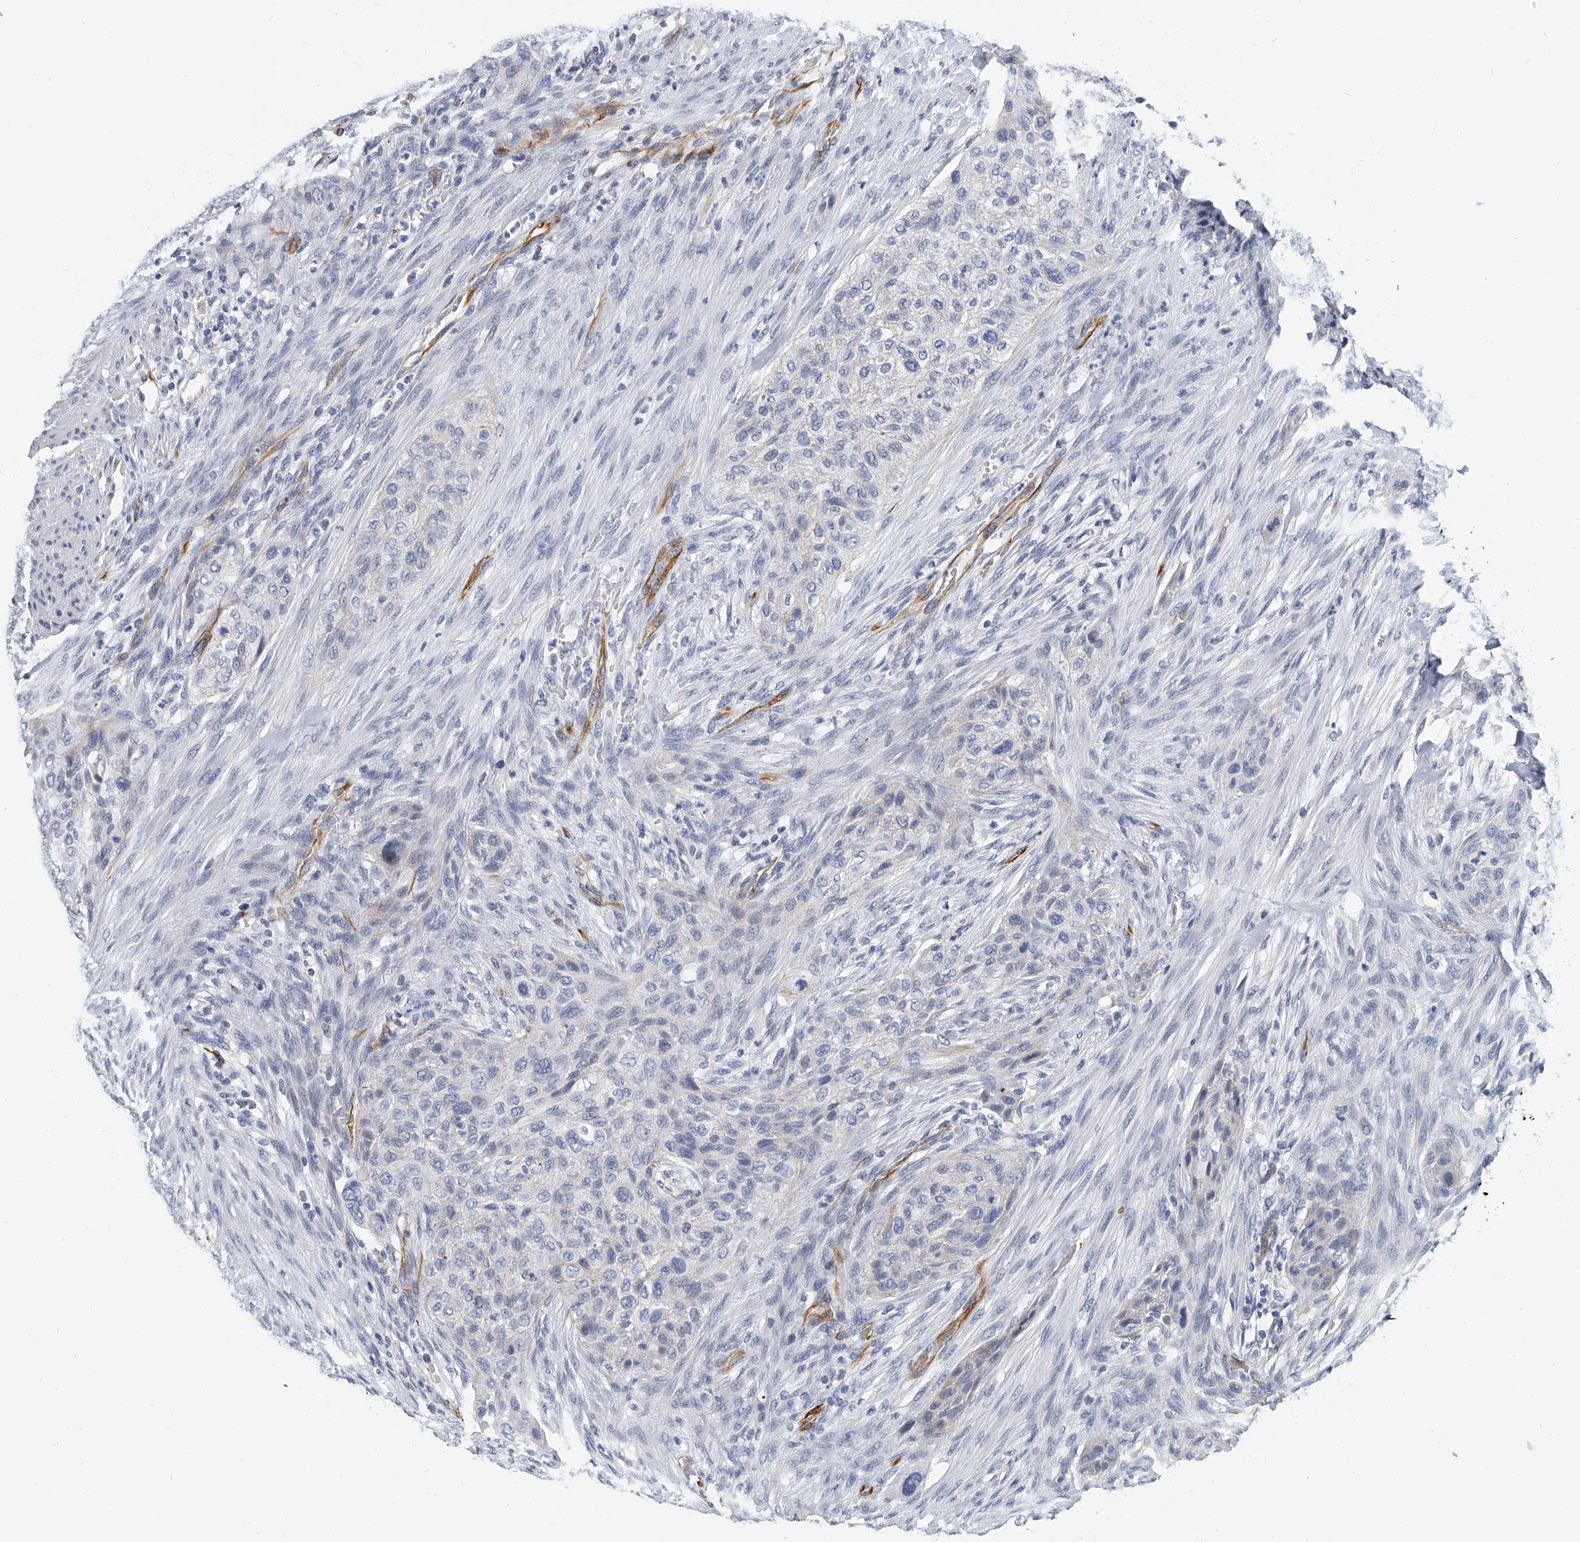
{"staining": {"intensity": "negative", "quantity": "none", "location": "none"}, "tissue": "urothelial cancer", "cell_type": "Tumor cells", "image_type": "cancer", "snomed": [{"axis": "morphology", "description": "Urothelial carcinoma, High grade"}, {"axis": "topography", "description": "Urinary bladder"}], "caption": "Tumor cells show no significant positivity in urothelial cancer.", "gene": "KIRREL1", "patient": {"sex": "male", "age": 35}}